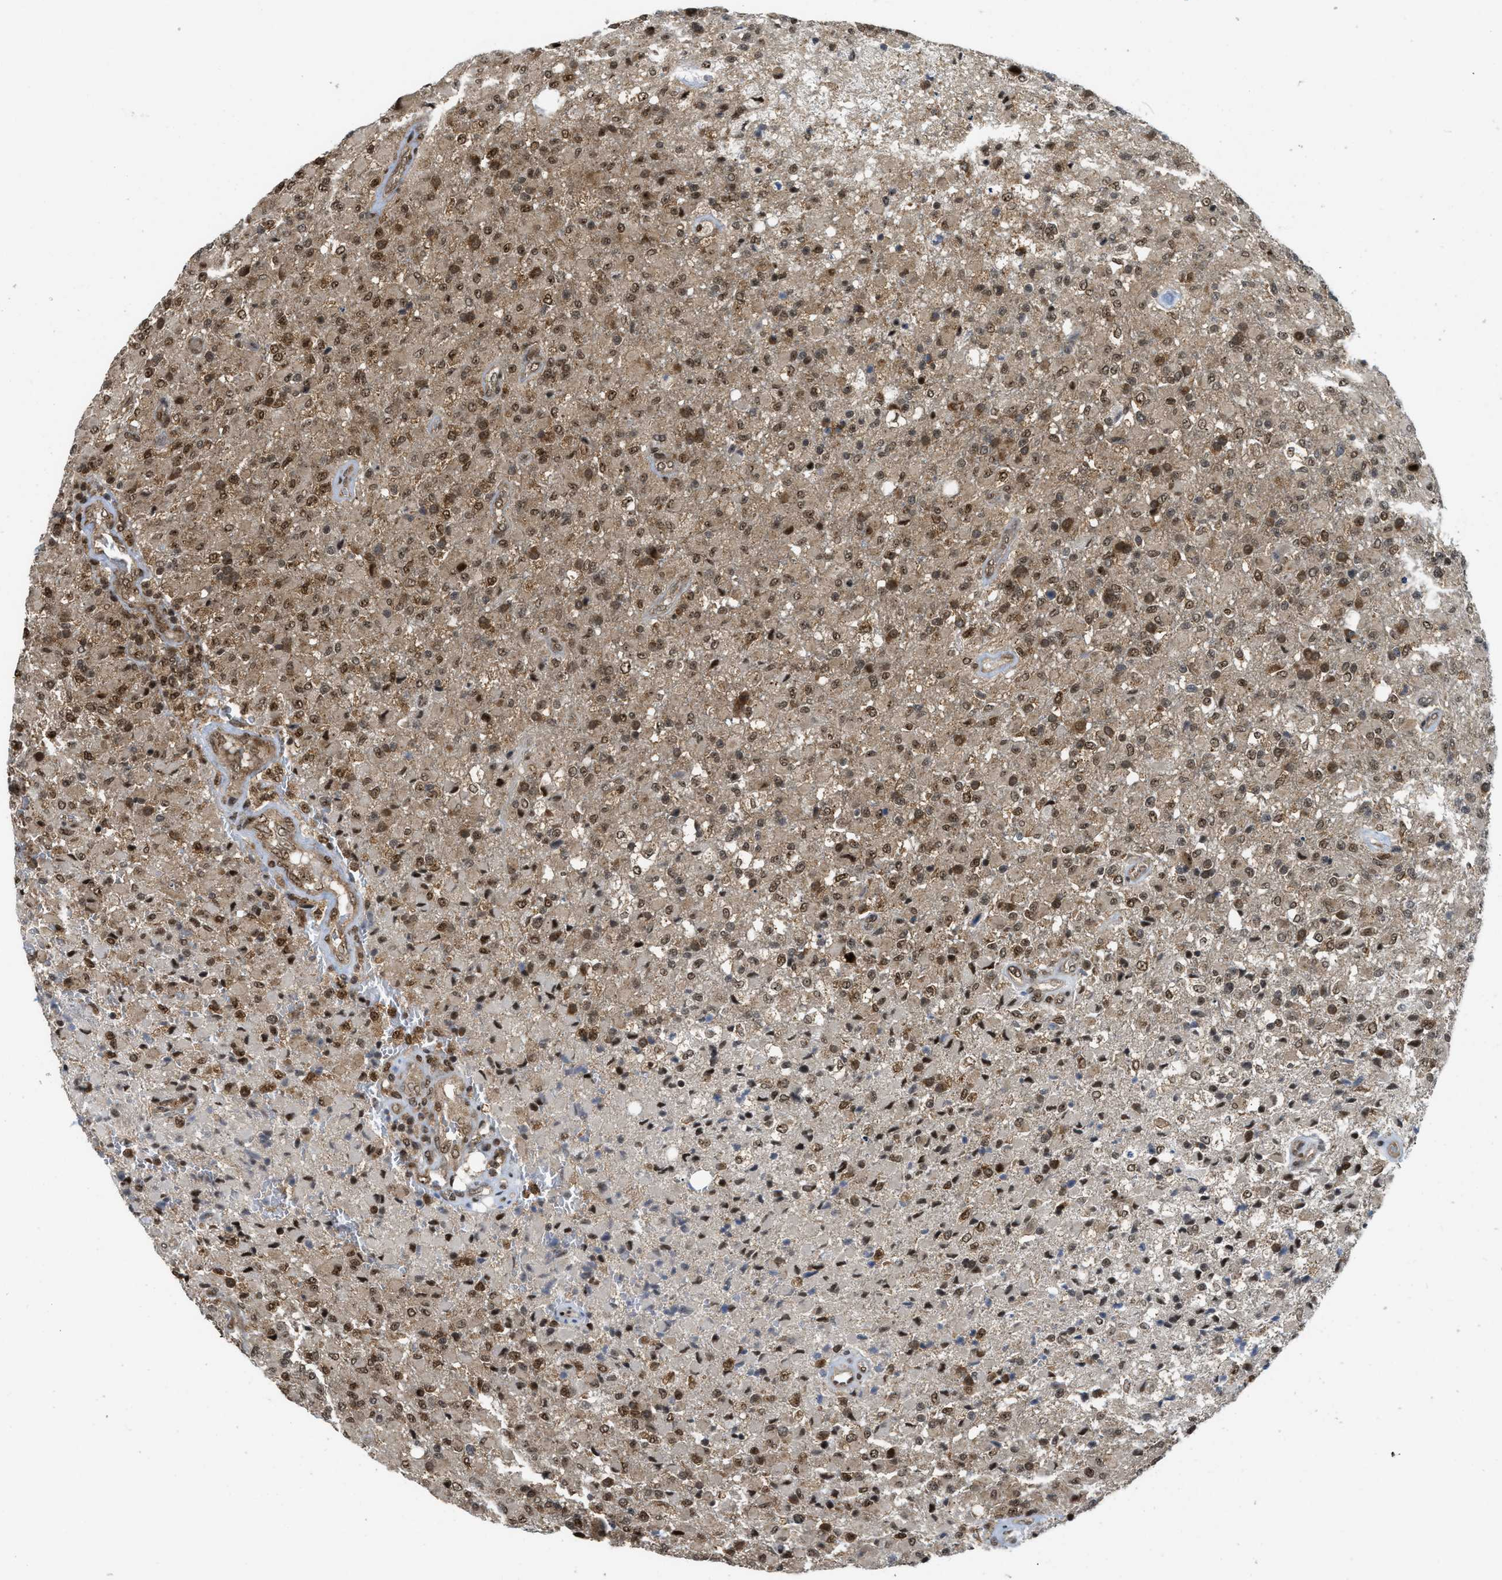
{"staining": {"intensity": "moderate", "quantity": ">75%", "location": "cytoplasmic/membranous,nuclear"}, "tissue": "glioma", "cell_type": "Tumor cells", "image_type": "cancer", "snomed": [{"axis": "morphology", "description": "Glioma, malignant, High grade"}, {"axis": "topography", "description": "Brain"}], "caption": "Moderate cytoplasmic/membranous and nuclear protein positivity is present in approximately >75% of tumor cells in malignant glioma (high-grade).", "gene": "TACC1", "patient": {"sex": "male", "age": 71}}